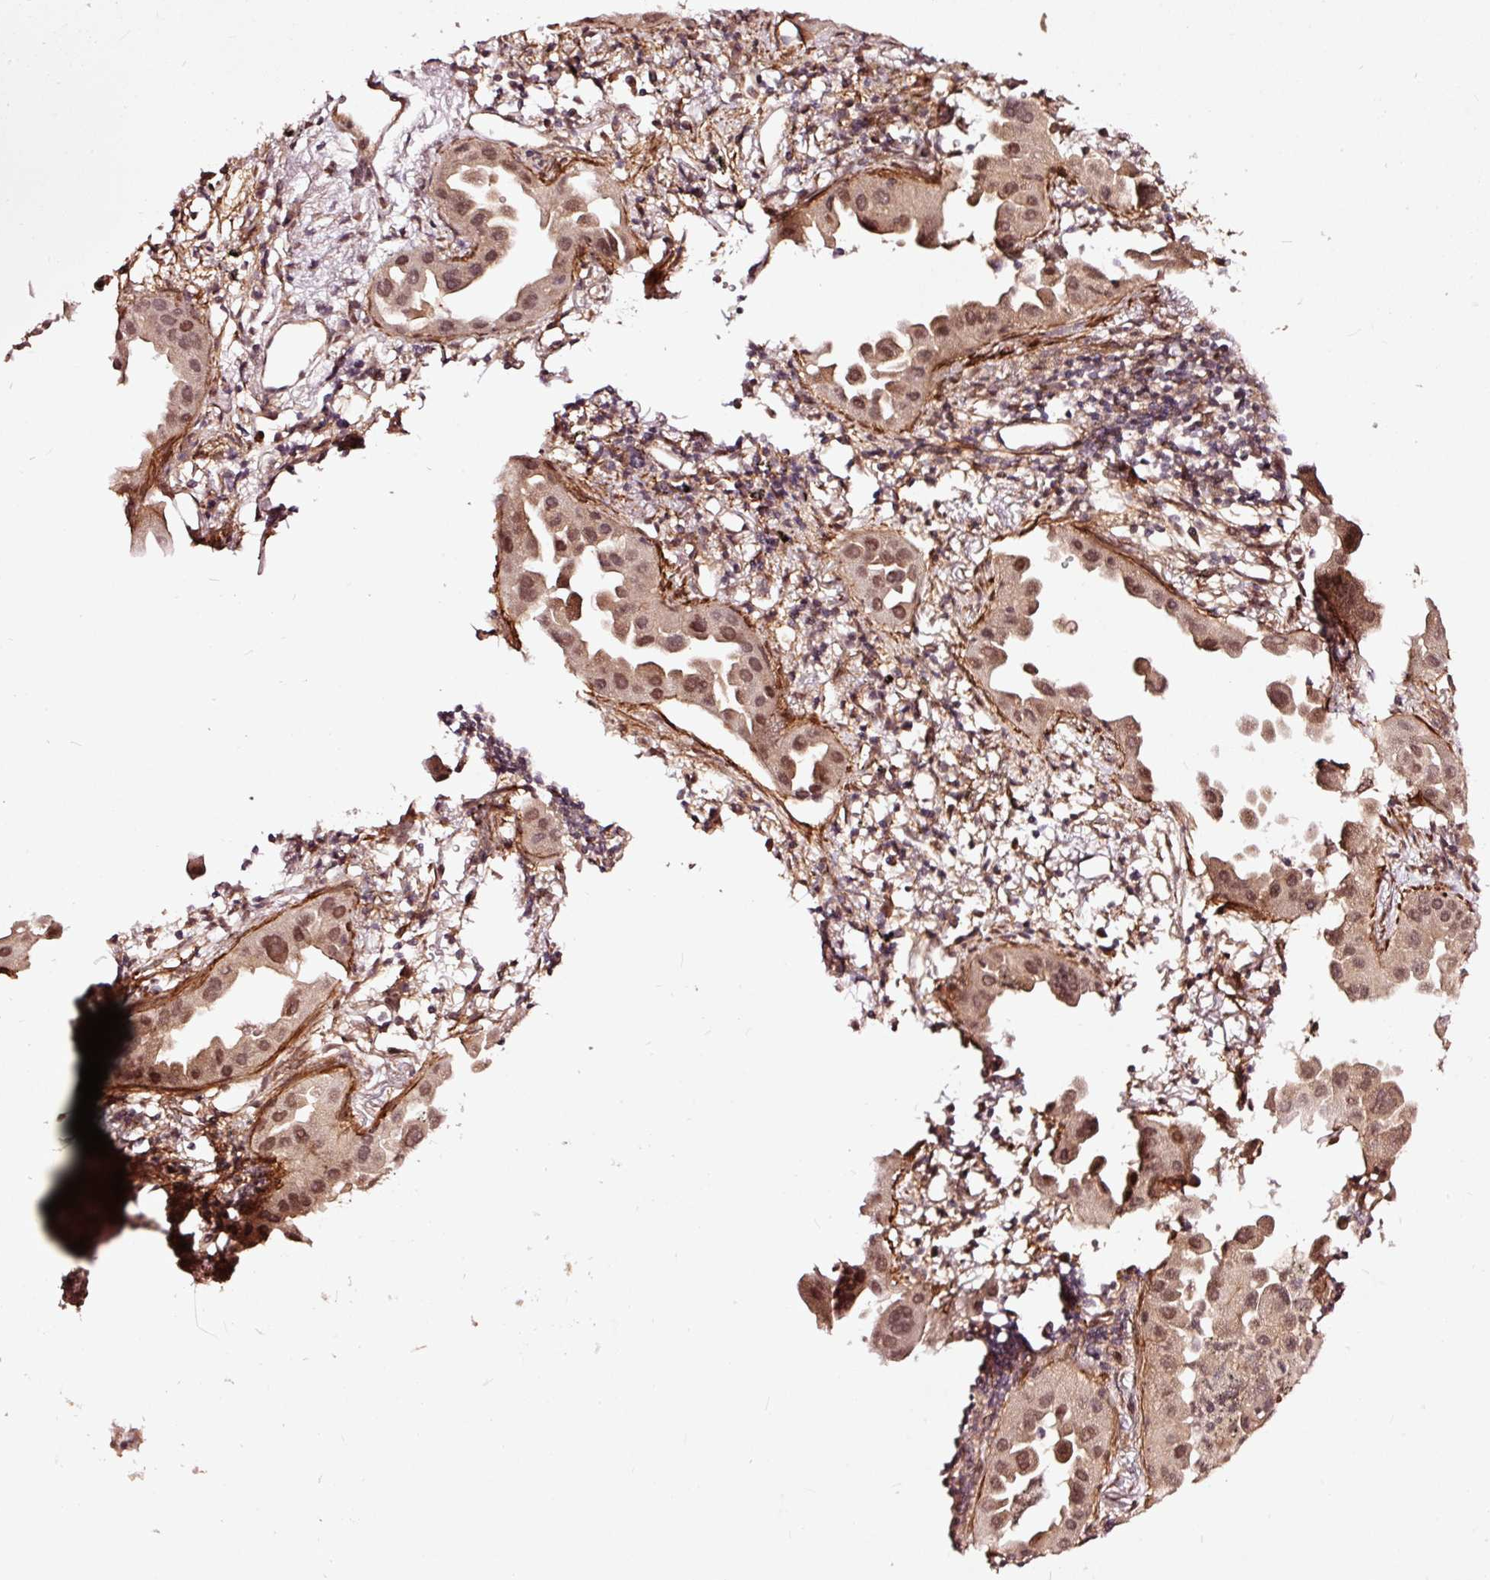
{"staining": {"intensity": "moderate", "quantity": ">75%", "location": "nuclear"}, "tissue": "lung cancer", "cell_type": "Tumor cells", "image_type": "cancer", "snomed": [{"axis": "morphology", "description": "Adenocarcinoma, NOS"}, {"axis": "topography", "description": "Lung"}], "caption": "Immunohistochemical staining of lung cancer (adenocarcinoma) displays moderate nuclear protein staining in about >75% of tumor cells.", "gene": "TPM1", "patient": {"sex": "male", "age": 68}}